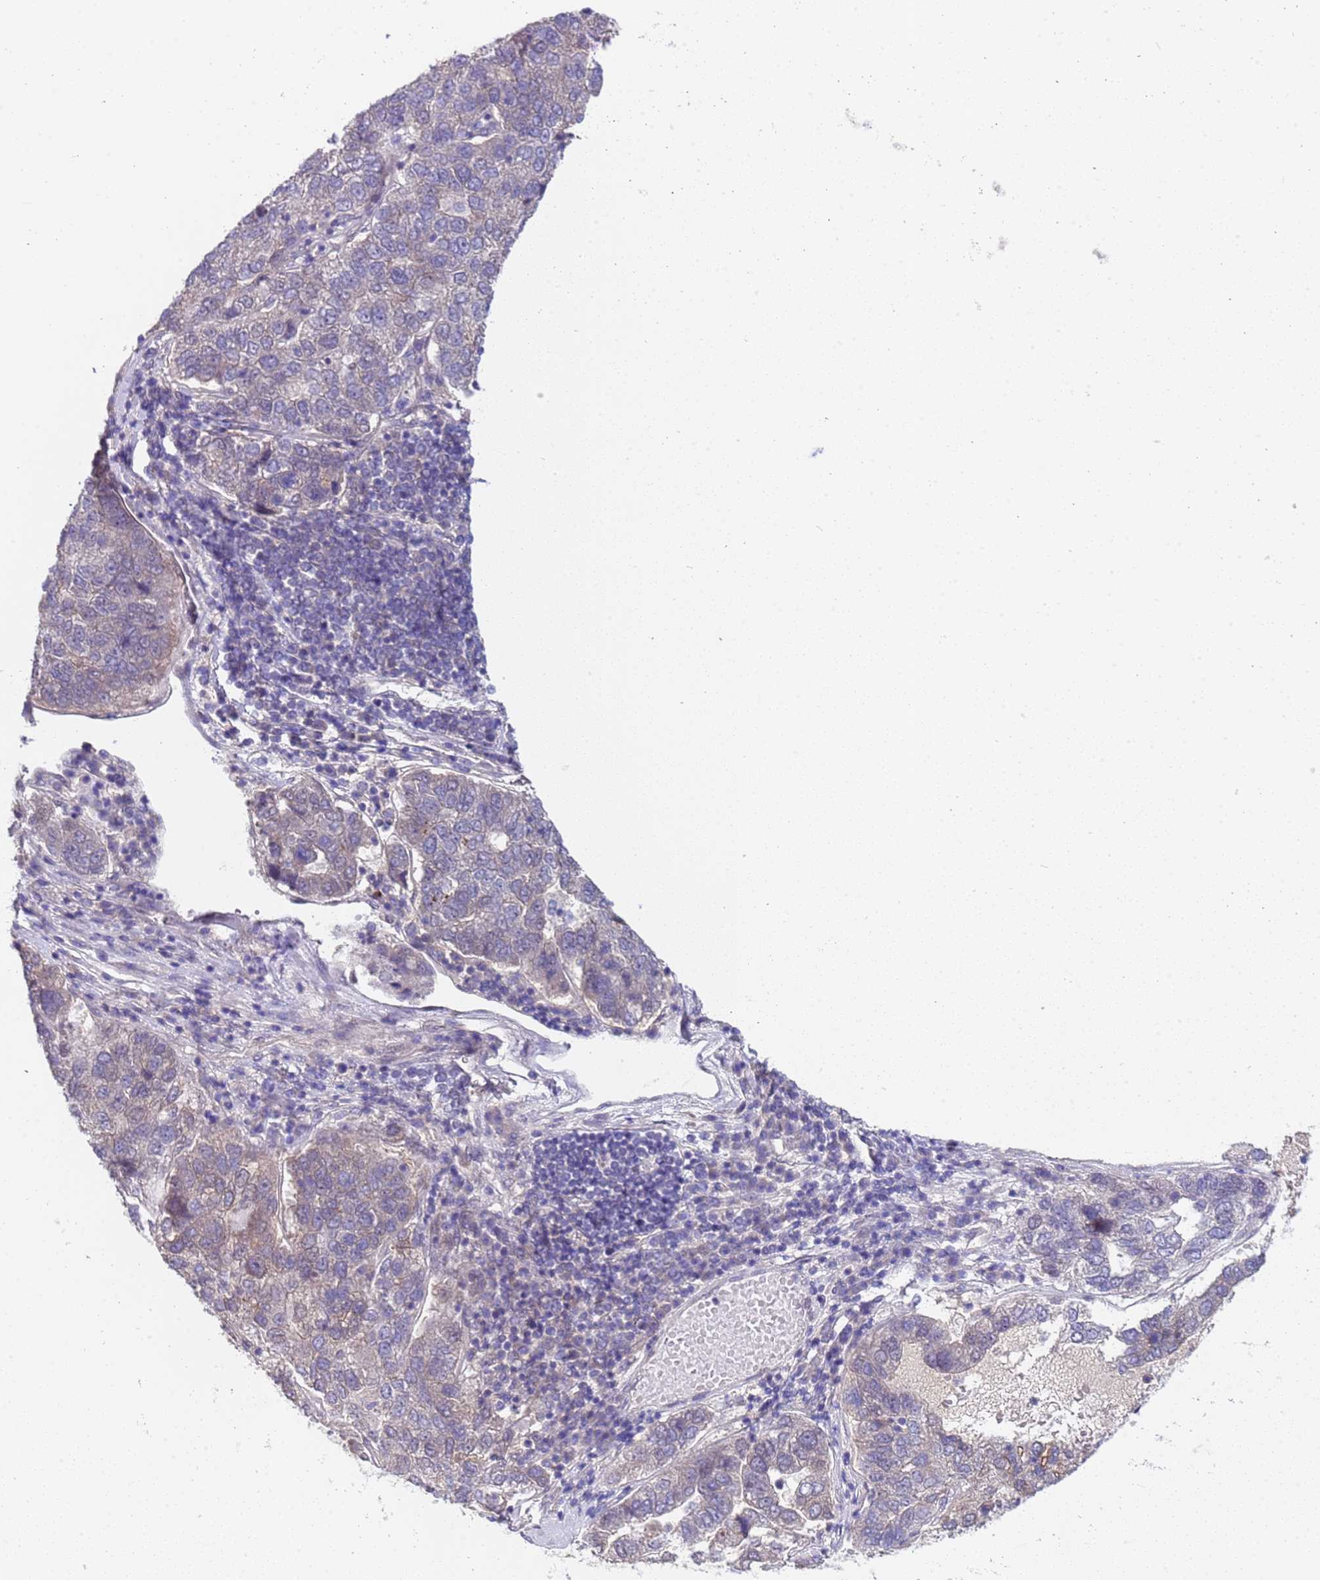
{"staining": {"intensity": "weak", "quantity": "<25%", "location": "cytoplasmic/membranous"}, "tissue": "pancreatic cancer", "cell_type": "Tumor cells", "image_type": "cancer", "snomed": [{"axis": "morphology", "description": "Adenocarcinoma, NOS"}, {"axis": "topography", "description": "Pancreas"}], "caption": "Immunohistochemistry (IHC) image of neoplastic tissue: pancreatic cancer stained with DAB (3,3'-diaminobenzidine) reveals no significant protein staining in tumor cells. (Immunohistochemistry, brightfield microscopy, high magnification).", "gene": "TRMT10A", "patient": {"sex": "female", "age": 61}}